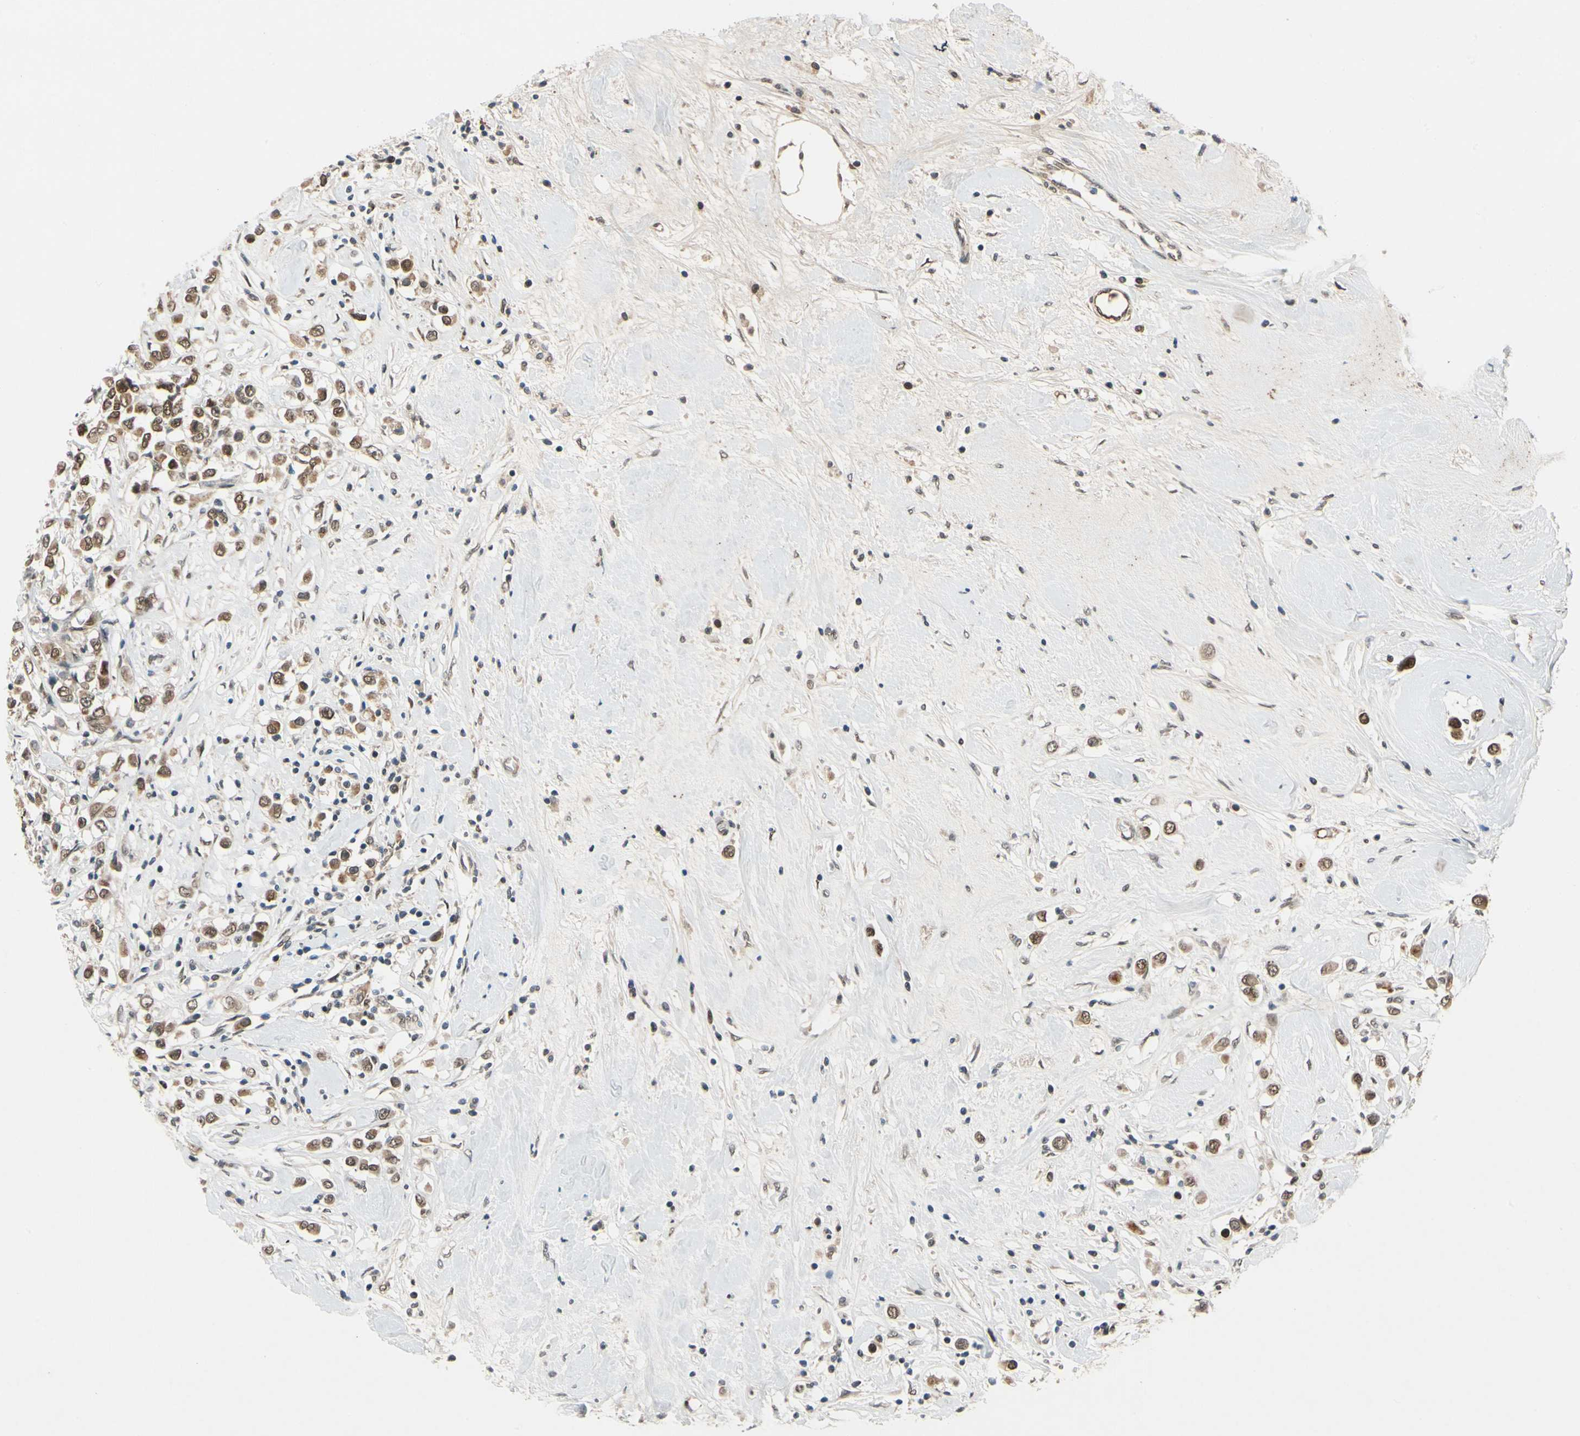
{"staining": {"intensity": "moderate", "quantity": ">75%", "location": "cytoplasmic/membranous,nuclear"}, "tissue": "breast cancer", "cell_type": "Tumor cells", "image_type": "cancer", "snomed": [{"axis": "morphology", "description": "Duct carcinoma"}, {"axis": "topography", "description": "Breast"}], "caption": "Human breast cancer (intraductal carcinoma) stained with a brown dye shows moderate cytoplasmic/membranous and nuclear positive staining in about >75% of tumor cells.", "gene": "POGZ", "patient": {"sex": "female", "age": 61}}